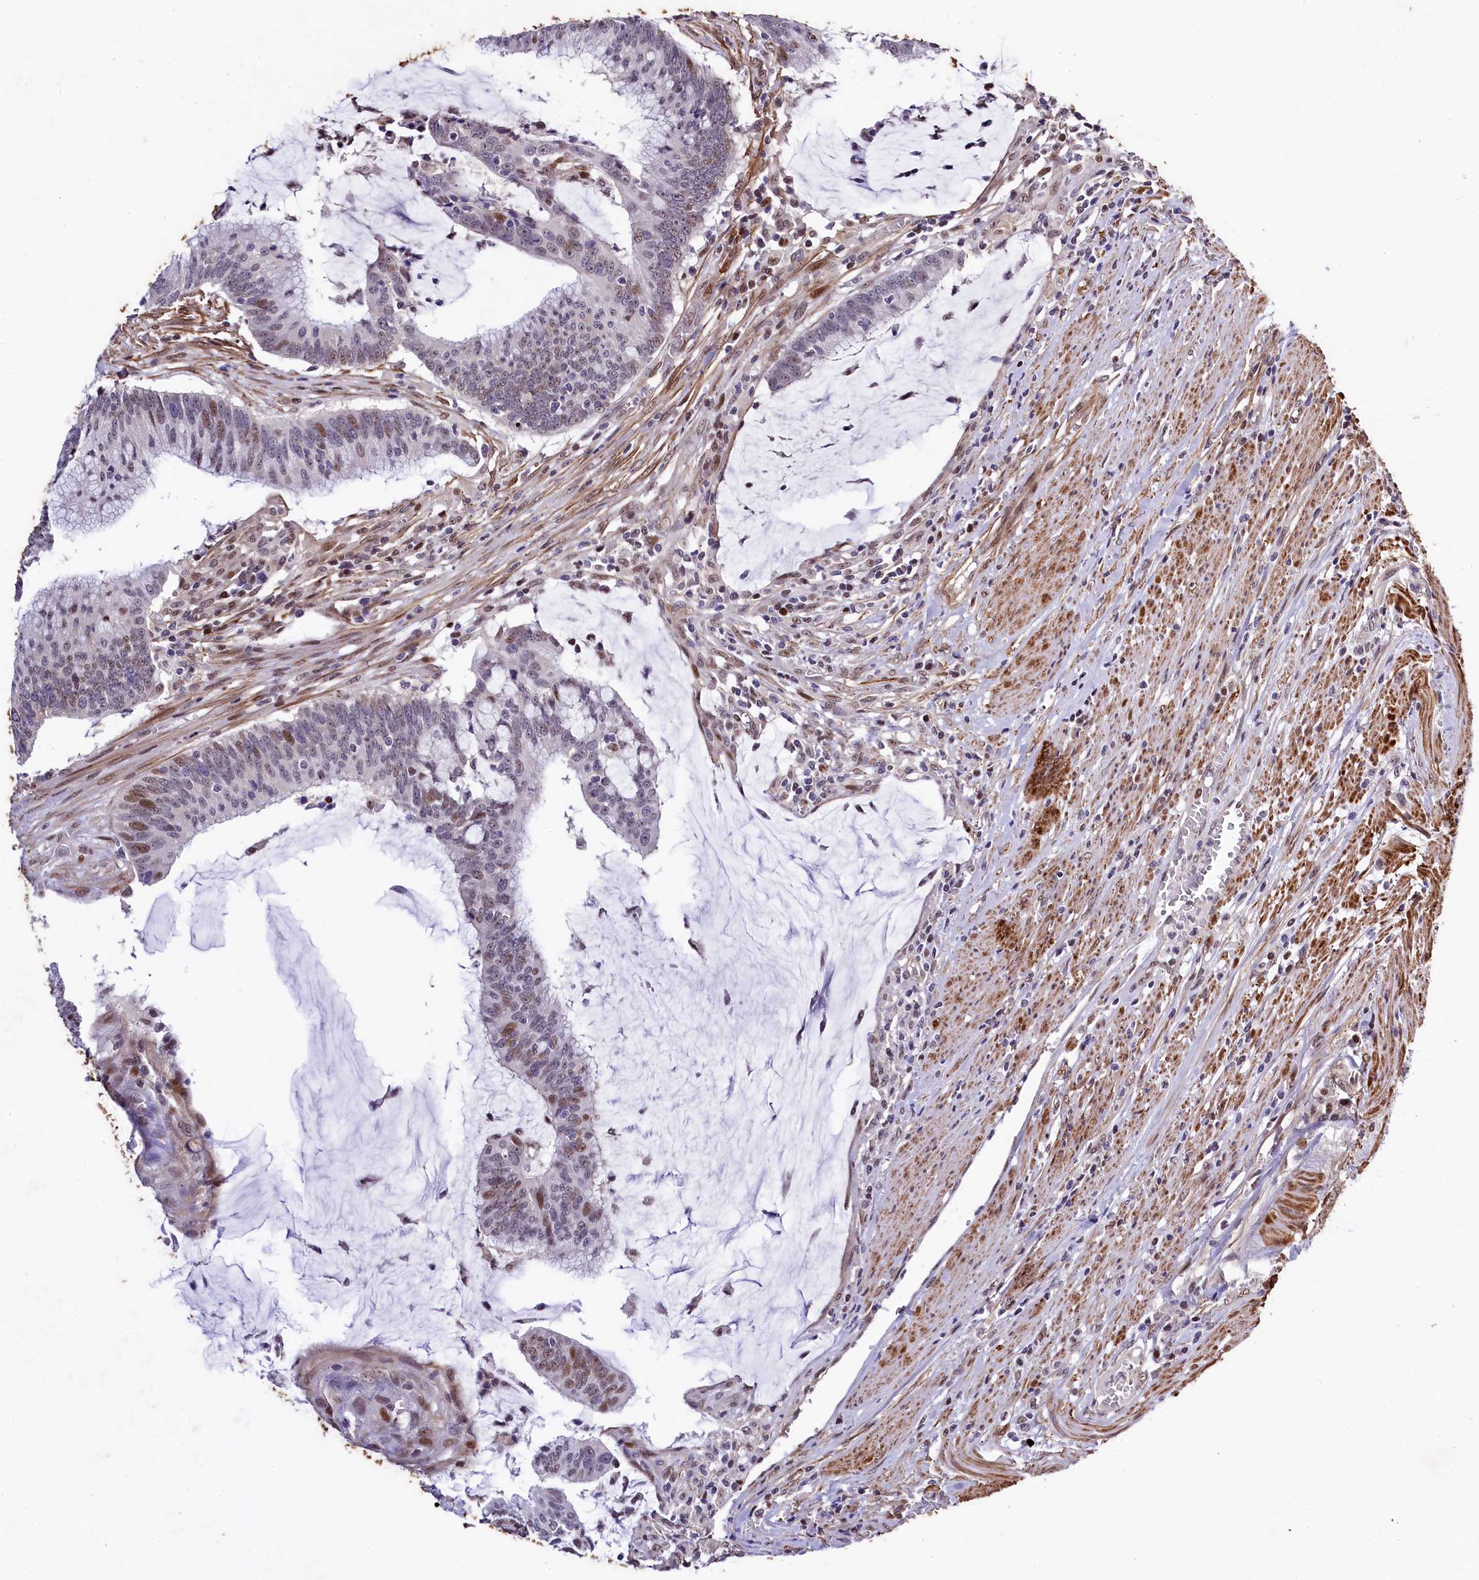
{"staining": {"intensity": "moderate", "quantity": "<25%", "location": "nuclear"}, "tissue": "colorectal cancer", "cell_type": "Tumor cells", "image_type": "cancer", "snomed": [{"axis": "morphology", "description": "Adenocarcinoma, NOS"}, {"axis": "topography", "description": "Rectum"}], "caption": "The histopathology image displays immunohistochemical staining of colorectal adenocarcinoma. There is moderate nuclear expression is identified in about <25% of tumor cells. (DAB (3,3'-diaminobenzidine) IHC with brightfield microscopy, high magnification).", "gene": "SAMD10", "patient": {"sex": "female", "age": 77}}